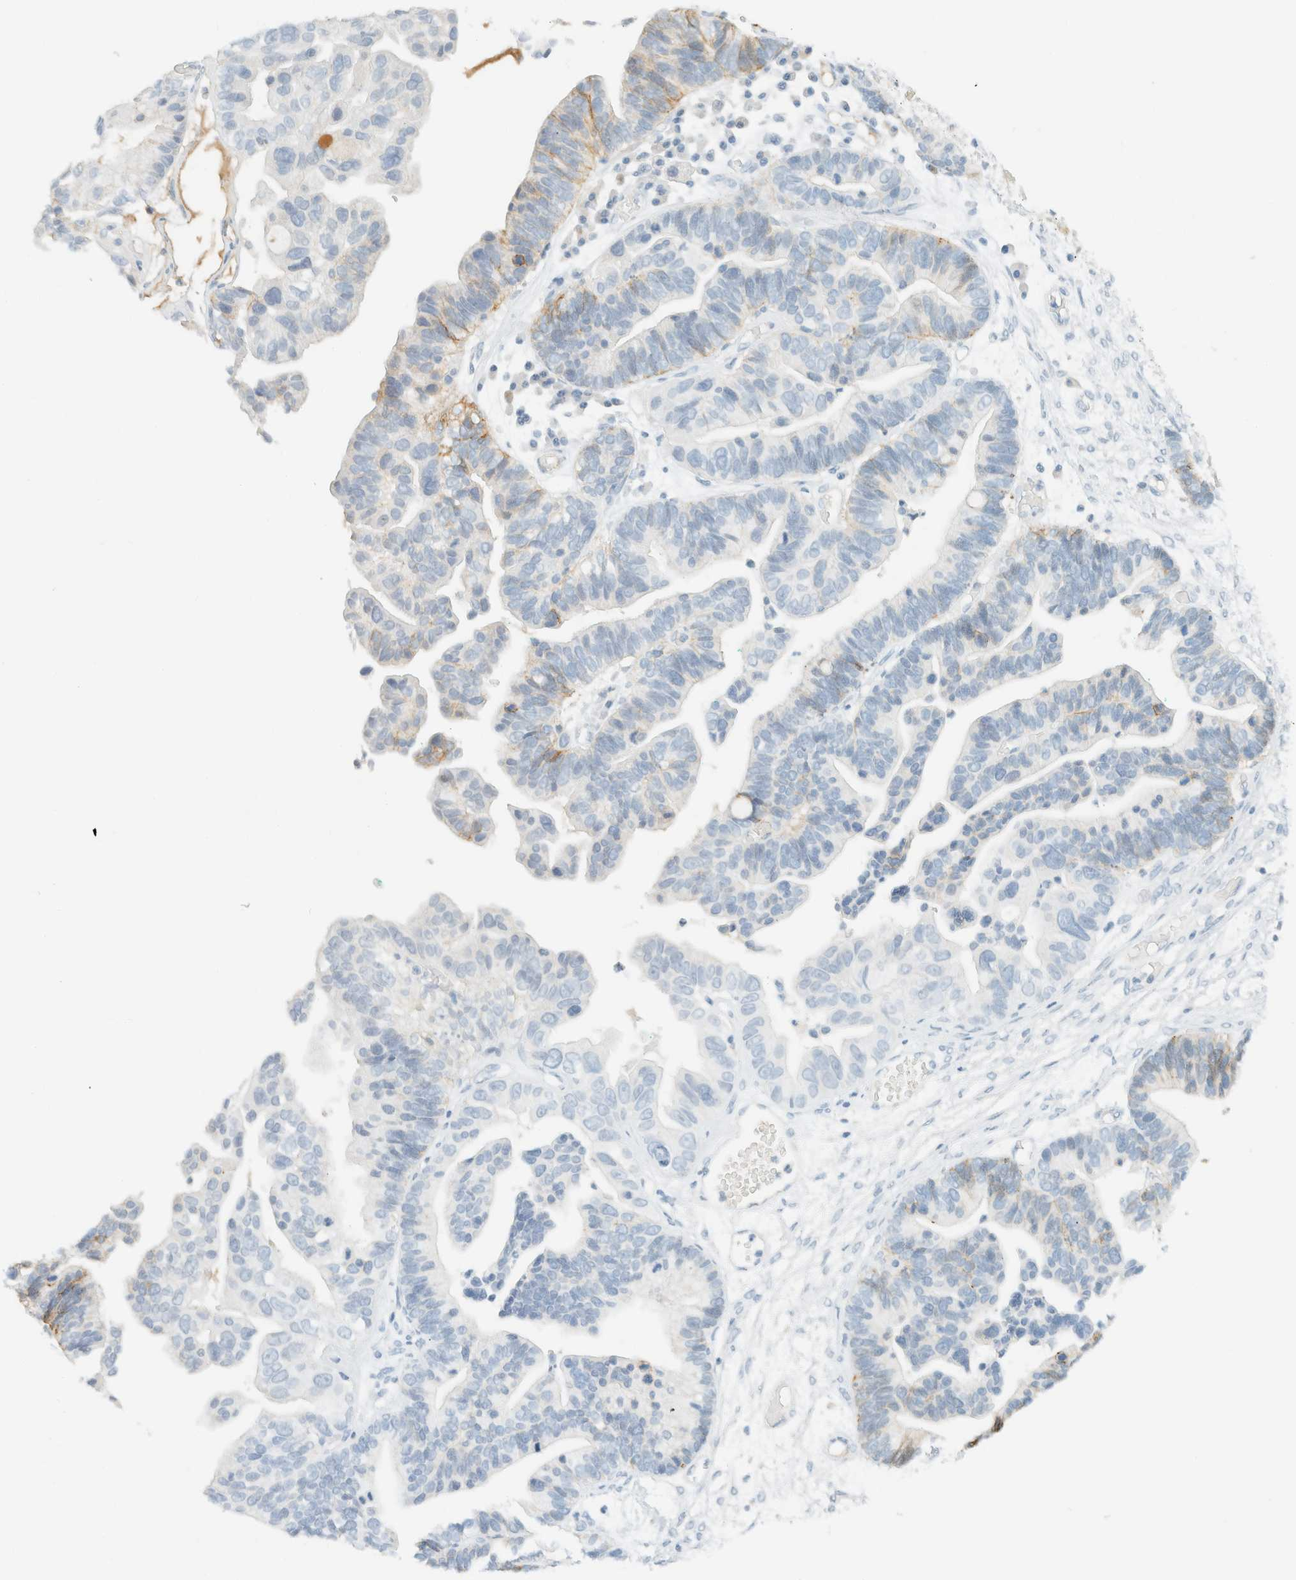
{"staining": {"intensity": "negative", "quantity": "none", "location": "none"}, "tissue": "ovarian cancer", "cell_type": "Tumor cells", "image_type": "cancer", "snomed": [{"axis": "morphology", "description": "Cystadenocarcinoma, serous, NOS"}, {"axis": "topography", "description": "Ovary"}], "caption": "Ovarian serous cystadenocarcinoma was stained to show a protein in brown. There is no significant staining in tumor cells.", "gene": "GPA33", "patient": {"sex": "female", "age": 56}}